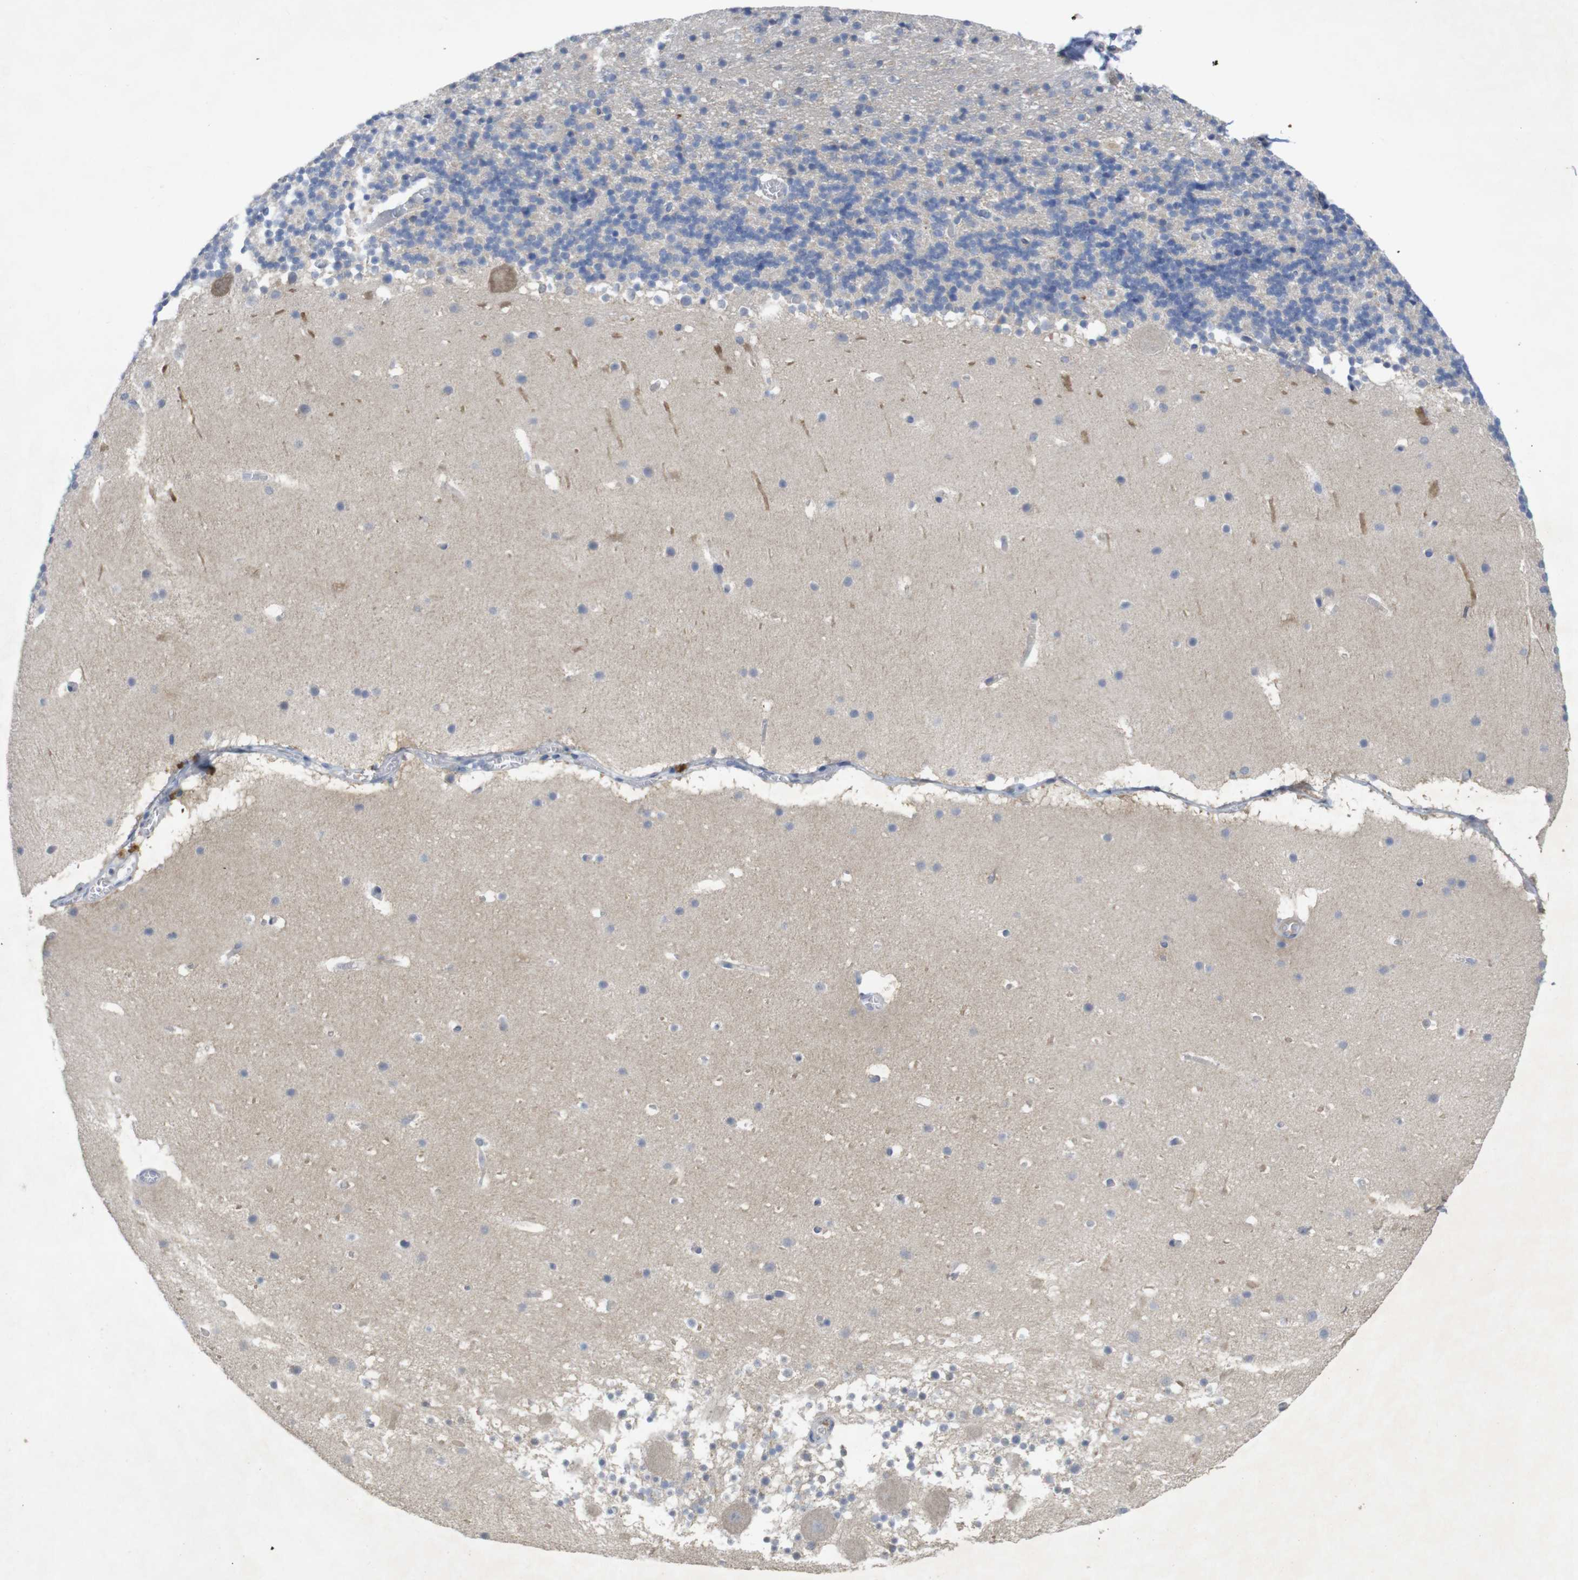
{"staining": {"intensity": "negative", "quantity": "none", "location": "none"}, "tissue": "cerebellum", "cell_type": "Cells in granular layer", "image_type": "normal", "snomed": [{"axis": "morphology", "description": "Normal tissue, NOS"}, {"axis": "topography", "description": "Cerebellum"}], "caption": "This is an immunohistochemistry (IHC) histopathology image of normal human cerebellum. There is no positivity in cells in granular layer.", "gene": "BCAR3", "patient": {"sex": "male", "age": 45}}